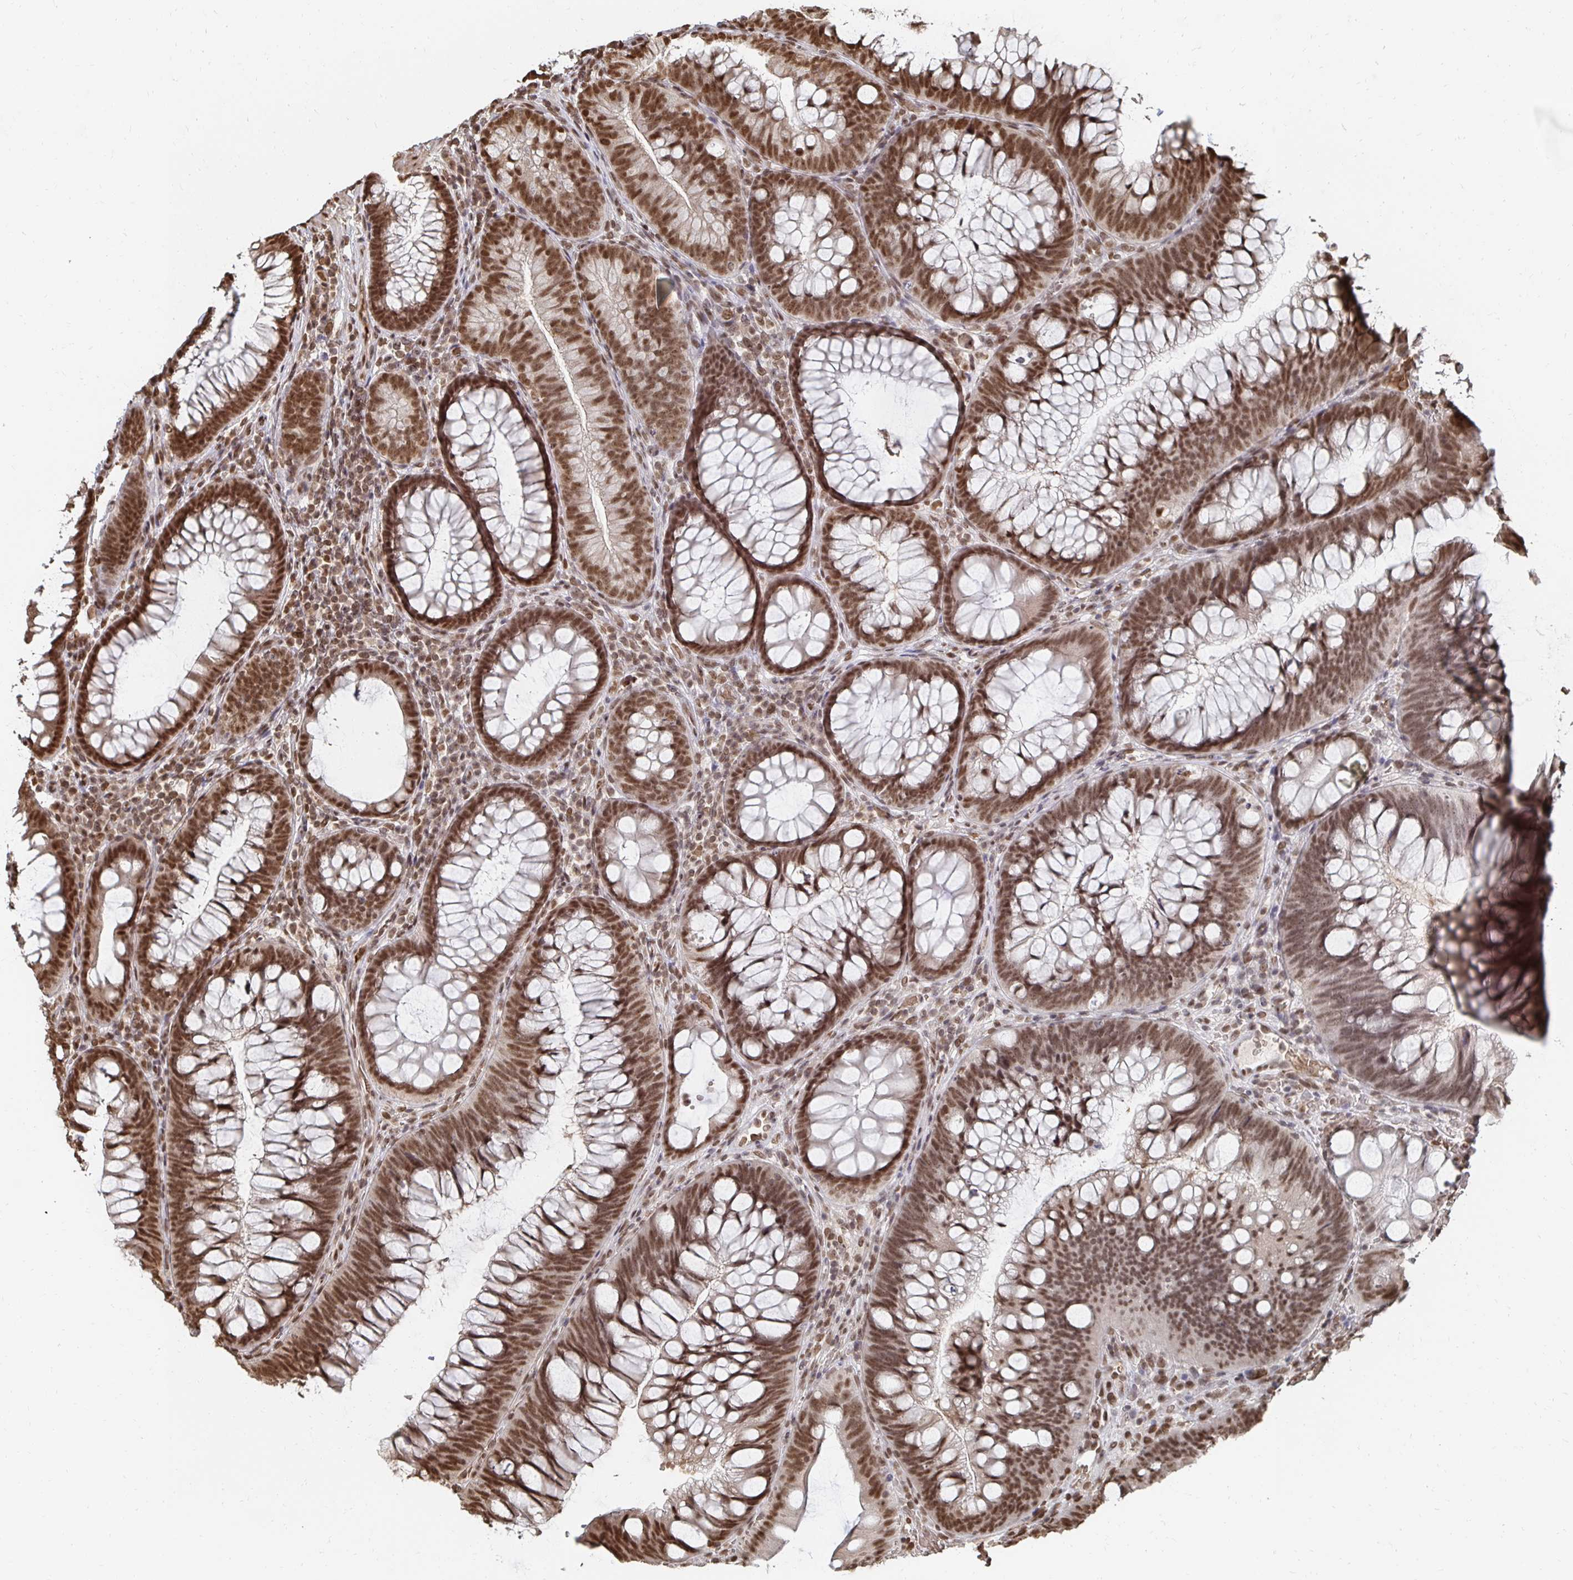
{"staining": {"intensity": "strong", "quantity": ">75%", "location": "nuclear"}, "tissue": "colon", "cell_type": "Endothelial cells", "image_type": "normal", "snomed": [{"axis": "morphology", "description": "Normal tissue, NOS"}, {"axis": "morphology", "description": "Adenoma, NOS"}, {"axis": "topography", "description": "Soft tissue"}, {"axis": "topography", "description": "Colon"}], "caption": "IHC image of unremarkable colon stained for a protein (brown), which reveals high levels of strong nuclear staining in approximately >75% of endothelial cells.", "gene": "GTF3C6", "patient": {"sex": "male", "age": 47}}